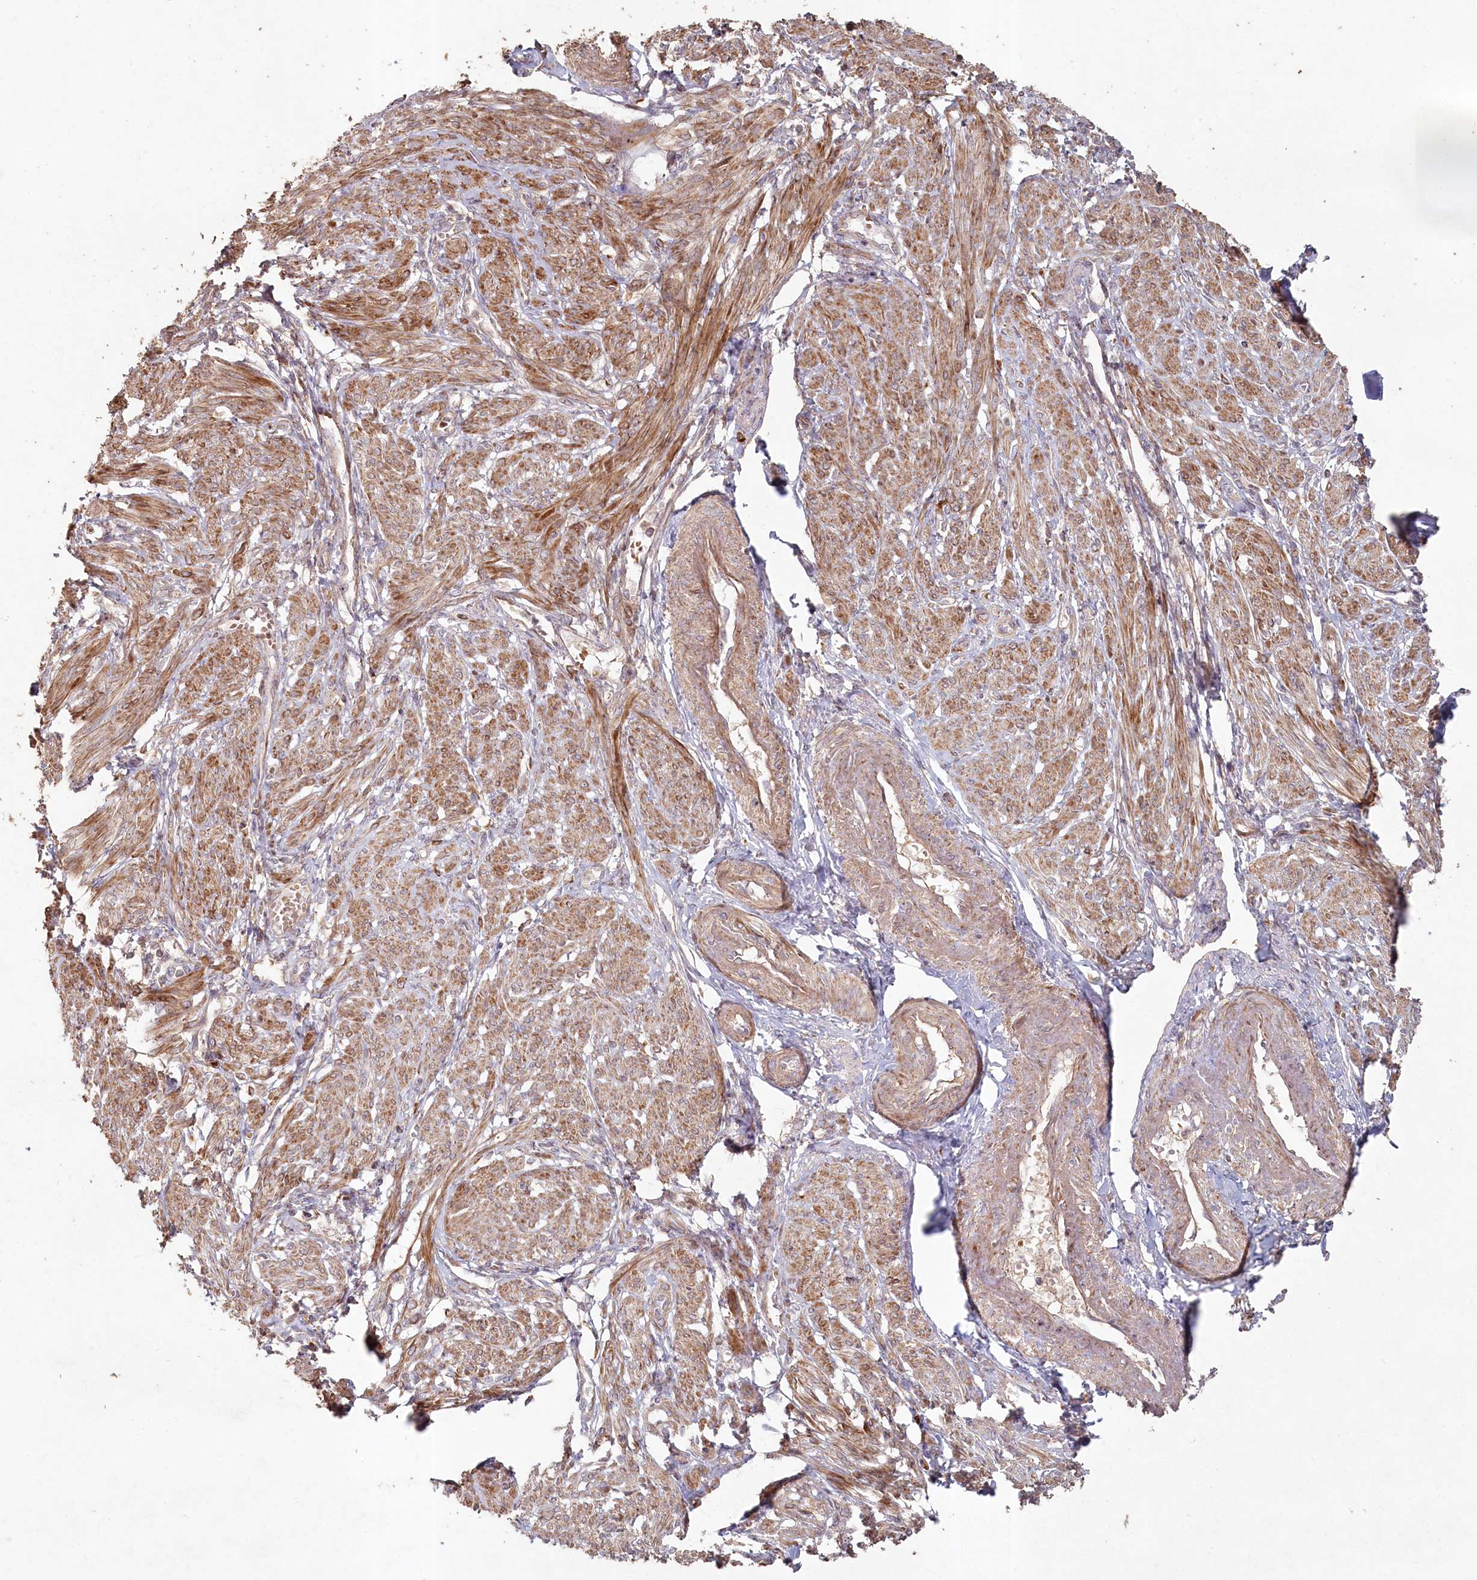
{"staining": {"intensity": "moderate", "quantity": "25%-75%", "location": "cytoplasmic/membranous"}, "tissue": "smooth muscle", "cell_type": "Smooth muscle cells", "image_type": "normal", "snomed": [{"axis": "morphology", "description": "Normal tissue, NOS"}, {"axis": "topography", "description": "Smooth muscle"}], "caption": "Smooth muscle stained for a protein (brown) exhibits moderate cytoplasmic/membranous positive staining in about 25%-75% of smooth muscle cells.", "gene": "HAL", "patient": {"sex": "female", "age": 39}}